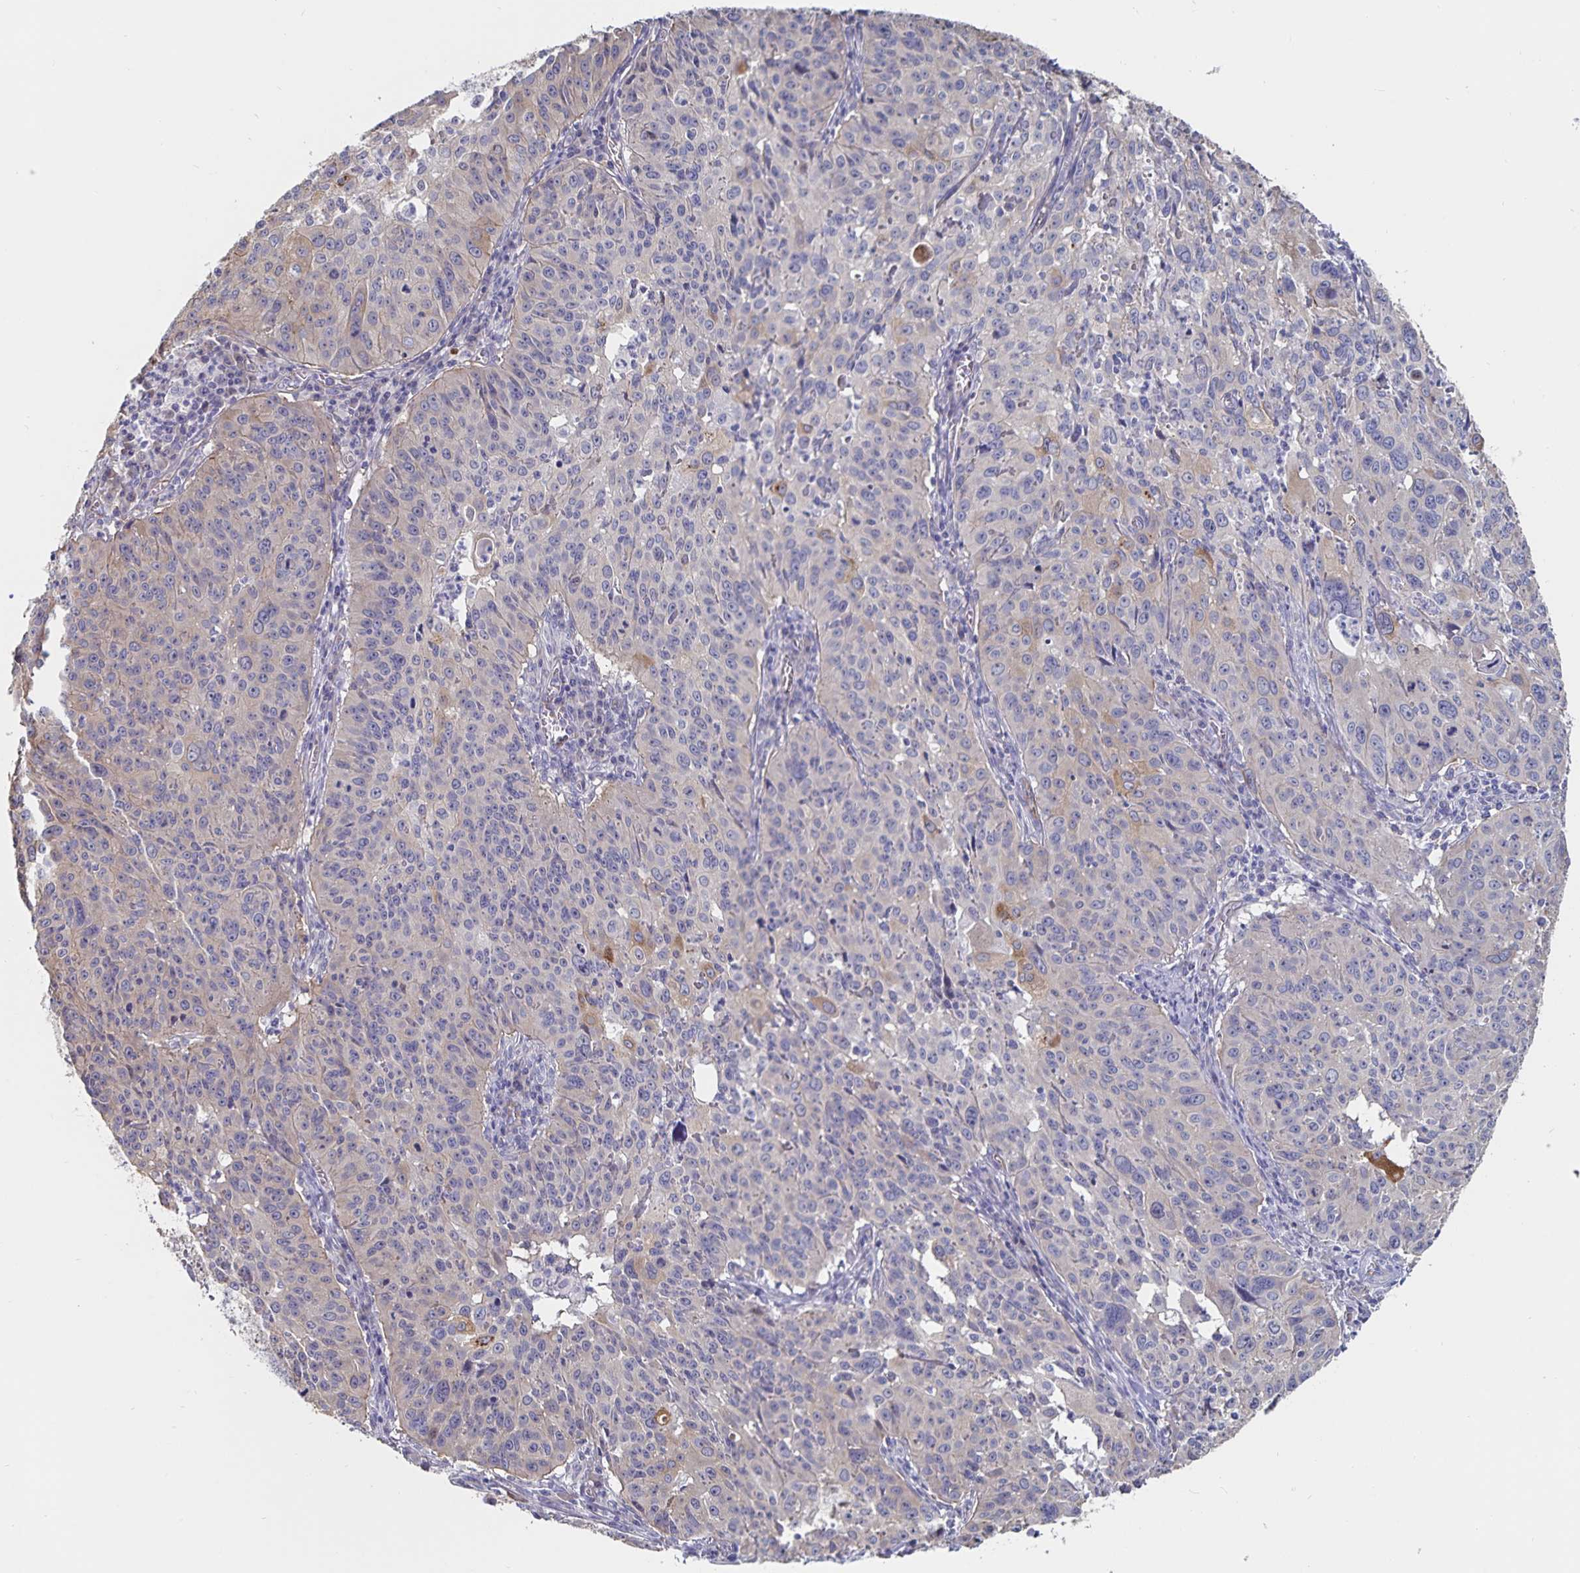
{"staining": {"intensity": "moderate", "quantity": "<25%", "location": "cytoplasmic/membranous"}, "tissue": "cervical cancer", "cell_type": "Tumor cells", "image_type": "cancer", "snomed": [{"axis": "morphology", "description": "Squamous cell carcinoma, NOS"}, {"axis": "topography", "description": "Cervix"}], "caption": "Immunohistochemical staining of human cervical cancer reveals moderate cytoplasmic/membranous protein positivity in approximately <25% of tumor cells. The staining was performed using DAB to visualize the protein expression in brown, while the nuclei were stained in blue with hematoxylin (Magnification: 20x).", "gene": "SSTR1", "patient": {"sex": "female", "age": 31}}